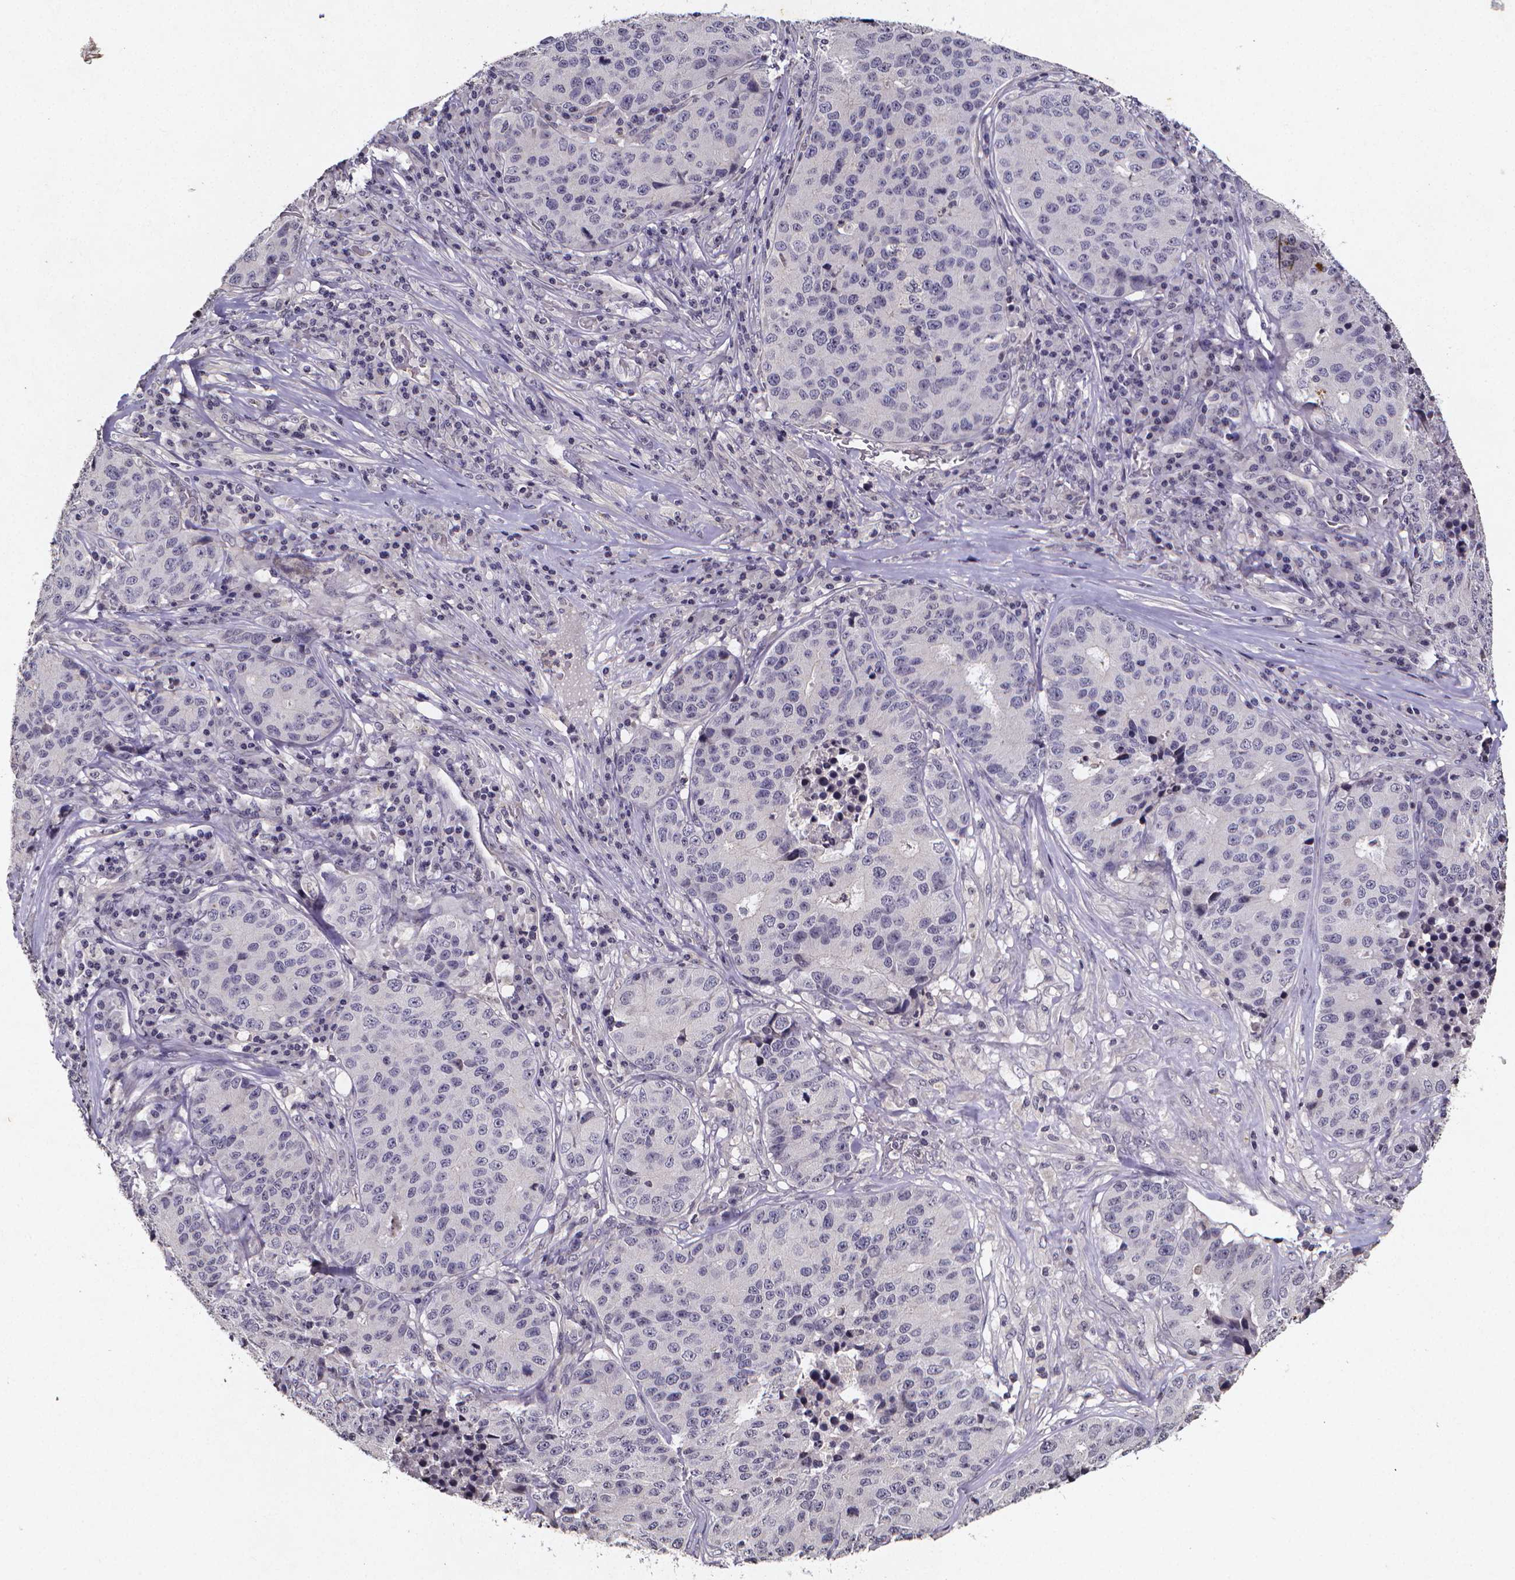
{"staining": {"intensity": "negative", "quantity": "none", "location": "none"}, "tissue": "stomach cancer", "cell_type": "Tumor cells", "image_type": "cancer", "snomed": [{"axis": "morphology", "description": "Adenocarcinoma, NOS"}, {"axis": "topography", "description": "Stomach"}], "caption": "An immunohistochemistry (IHC) photomicrograph of stomach cancer is shown. There is no staining in tumor cells of stomach cancer.", "gene": "TP73", "patient": {"sex": "male", "age": 71}}